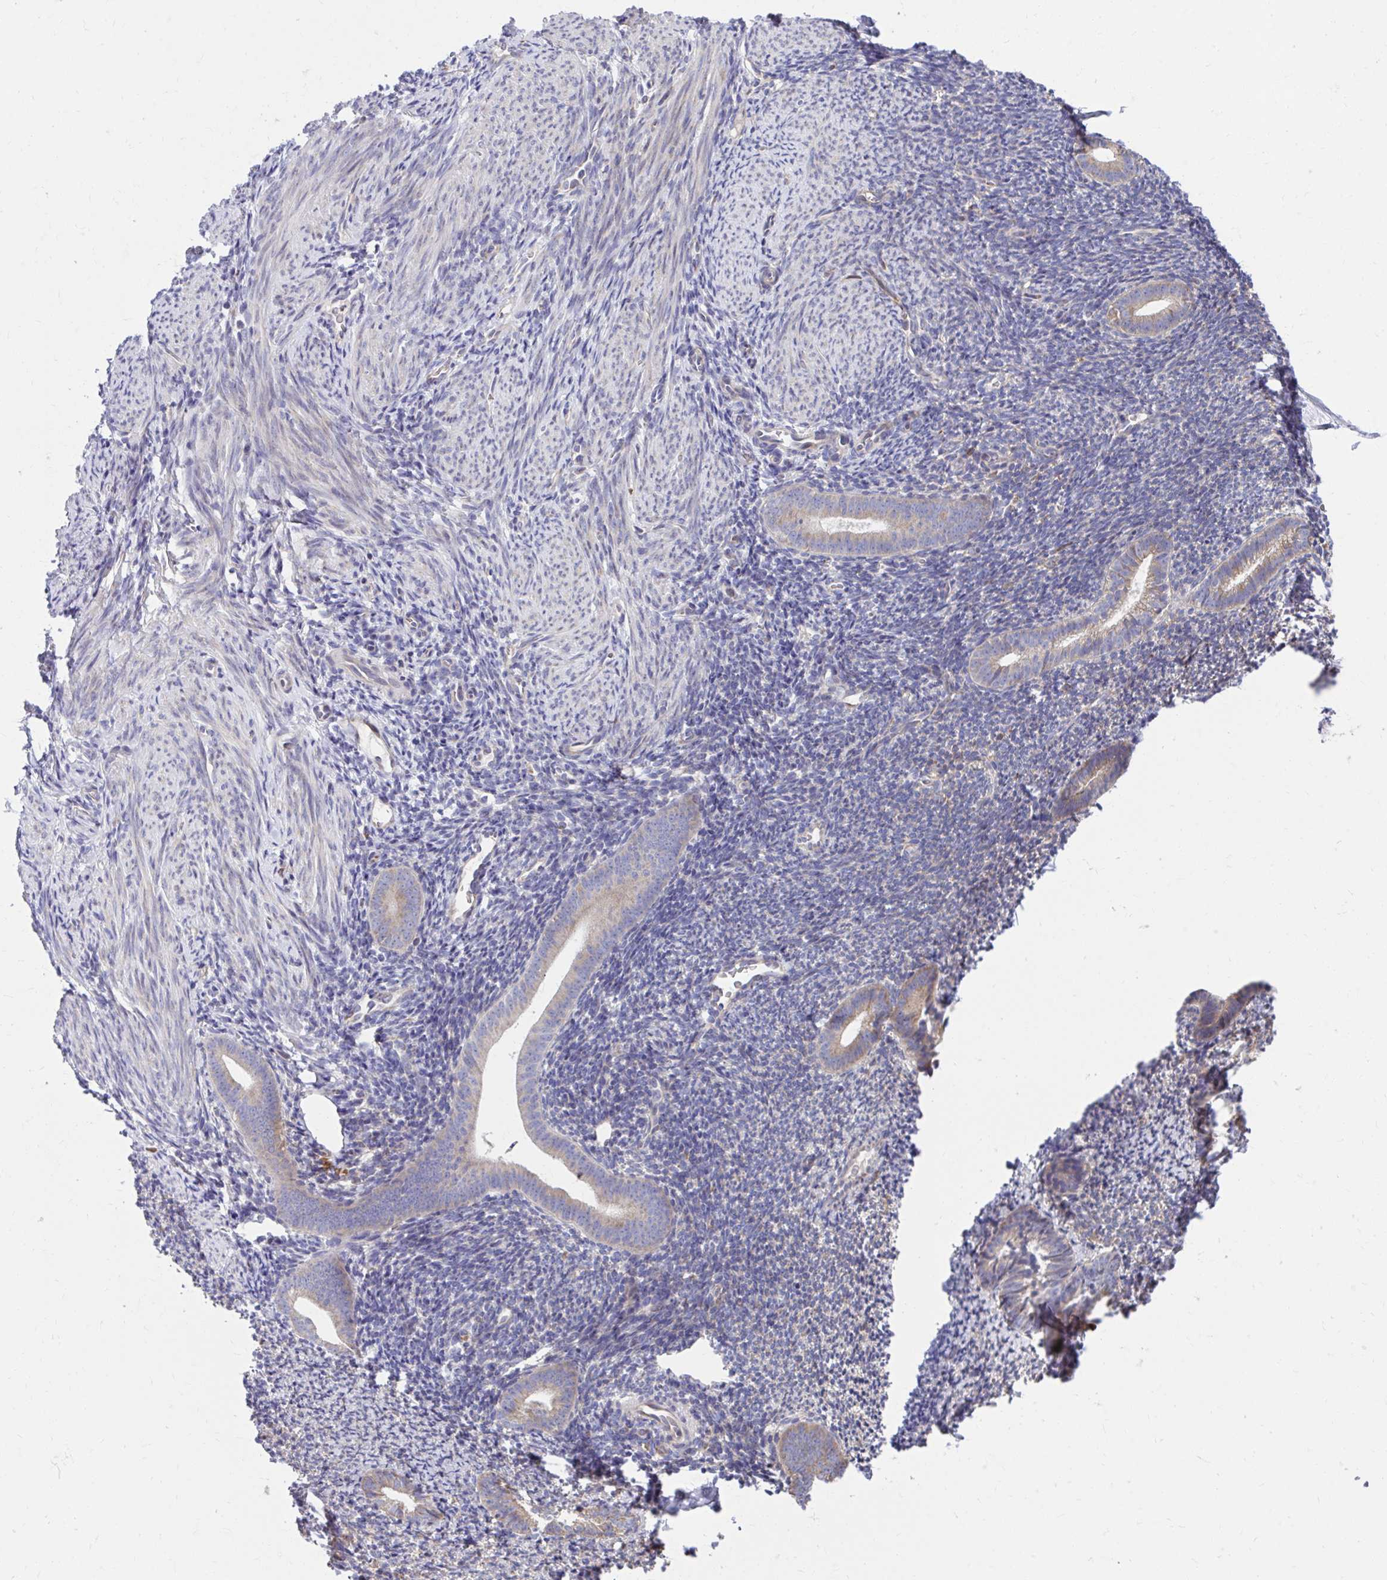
{"staining": {"intensity": "moderate", "quantity": "<25%", "location": "cytoplasmic/membranous"}, "tissue": "endometrium", "cell_type": "Cells in endometrial stroma", "image_type": "normal", "snomed": [{"axis": "morphology", "description": "Normal tissue, NOS"}, {"axis": "topography", "description": "Endometrium"}], "caption": "Immunohistochemical staining of unremarkable human endometrium demonstrates <25% levels of moderate cytoplasmic/membranous protein expression in about <25% of cells in endometrial stroma. Using DAB (brown) and hematoxylin (blue) stains, captured at high magnification using brightfield microscopy.", "gene": "ZNF778", "patient": {"sex": "female", "age": 39}}